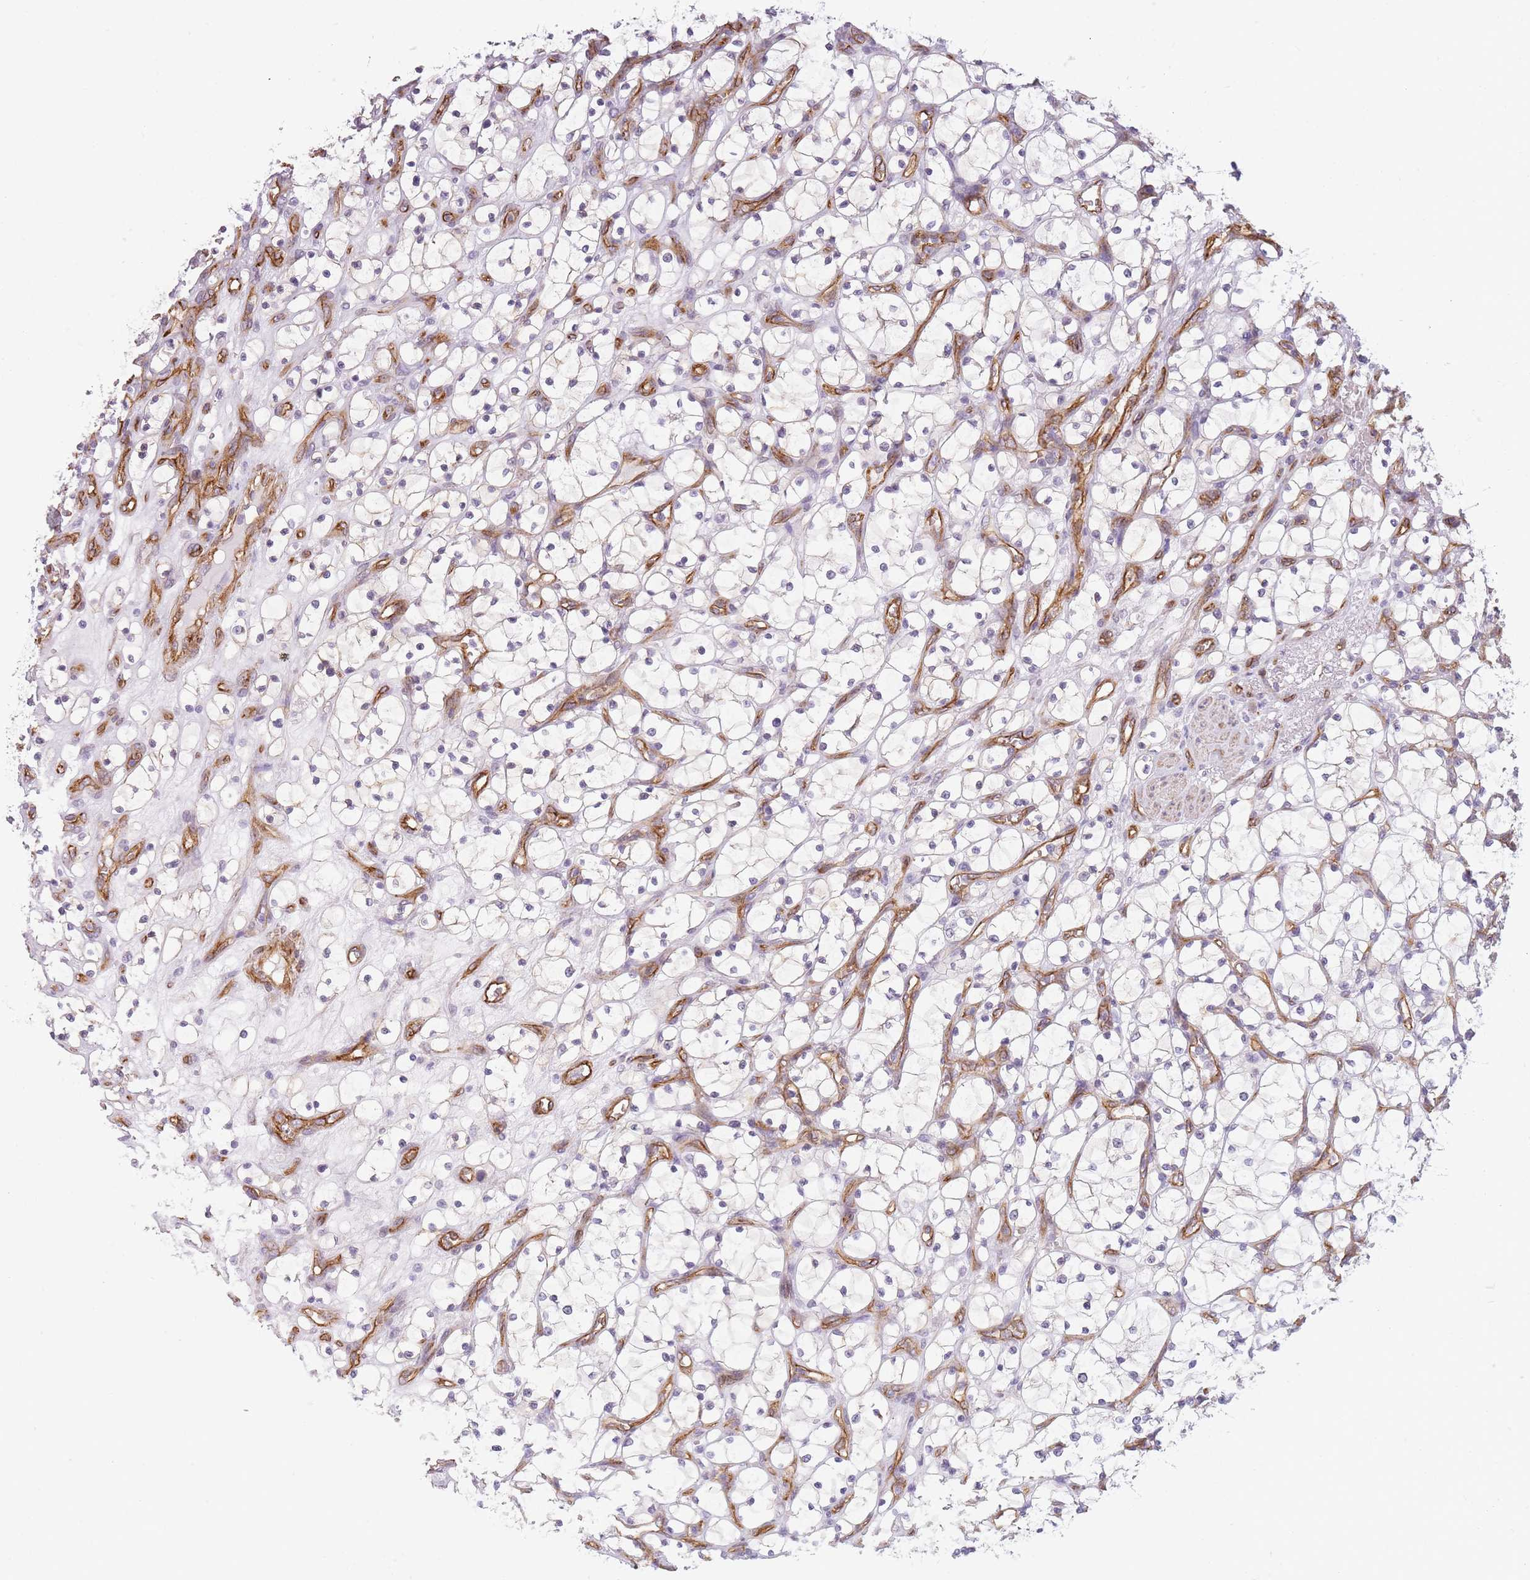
{"staining": {"intensity": "negative", "quantity": "none", "location": "none"}, "tissue": "renal cancer", "cell_type": "Tumor cells", "image_type": "cancer", "snomed": [{"axis": "morphology", "description": "Adenocarcinoma, NOS"}, {"axis": "topography", "description": "Kidney"}], "caption": "Renal adenocarcinoma was stained to show a protein in brown. There is no significant positivity in tumor cells. Brightfield microscopy of IHC stained with DAB (brown) and hematoxylin (blue), captured at high magnification.", "gene": "OR6B3", "patient": {"sex": "female", "age": 69}}